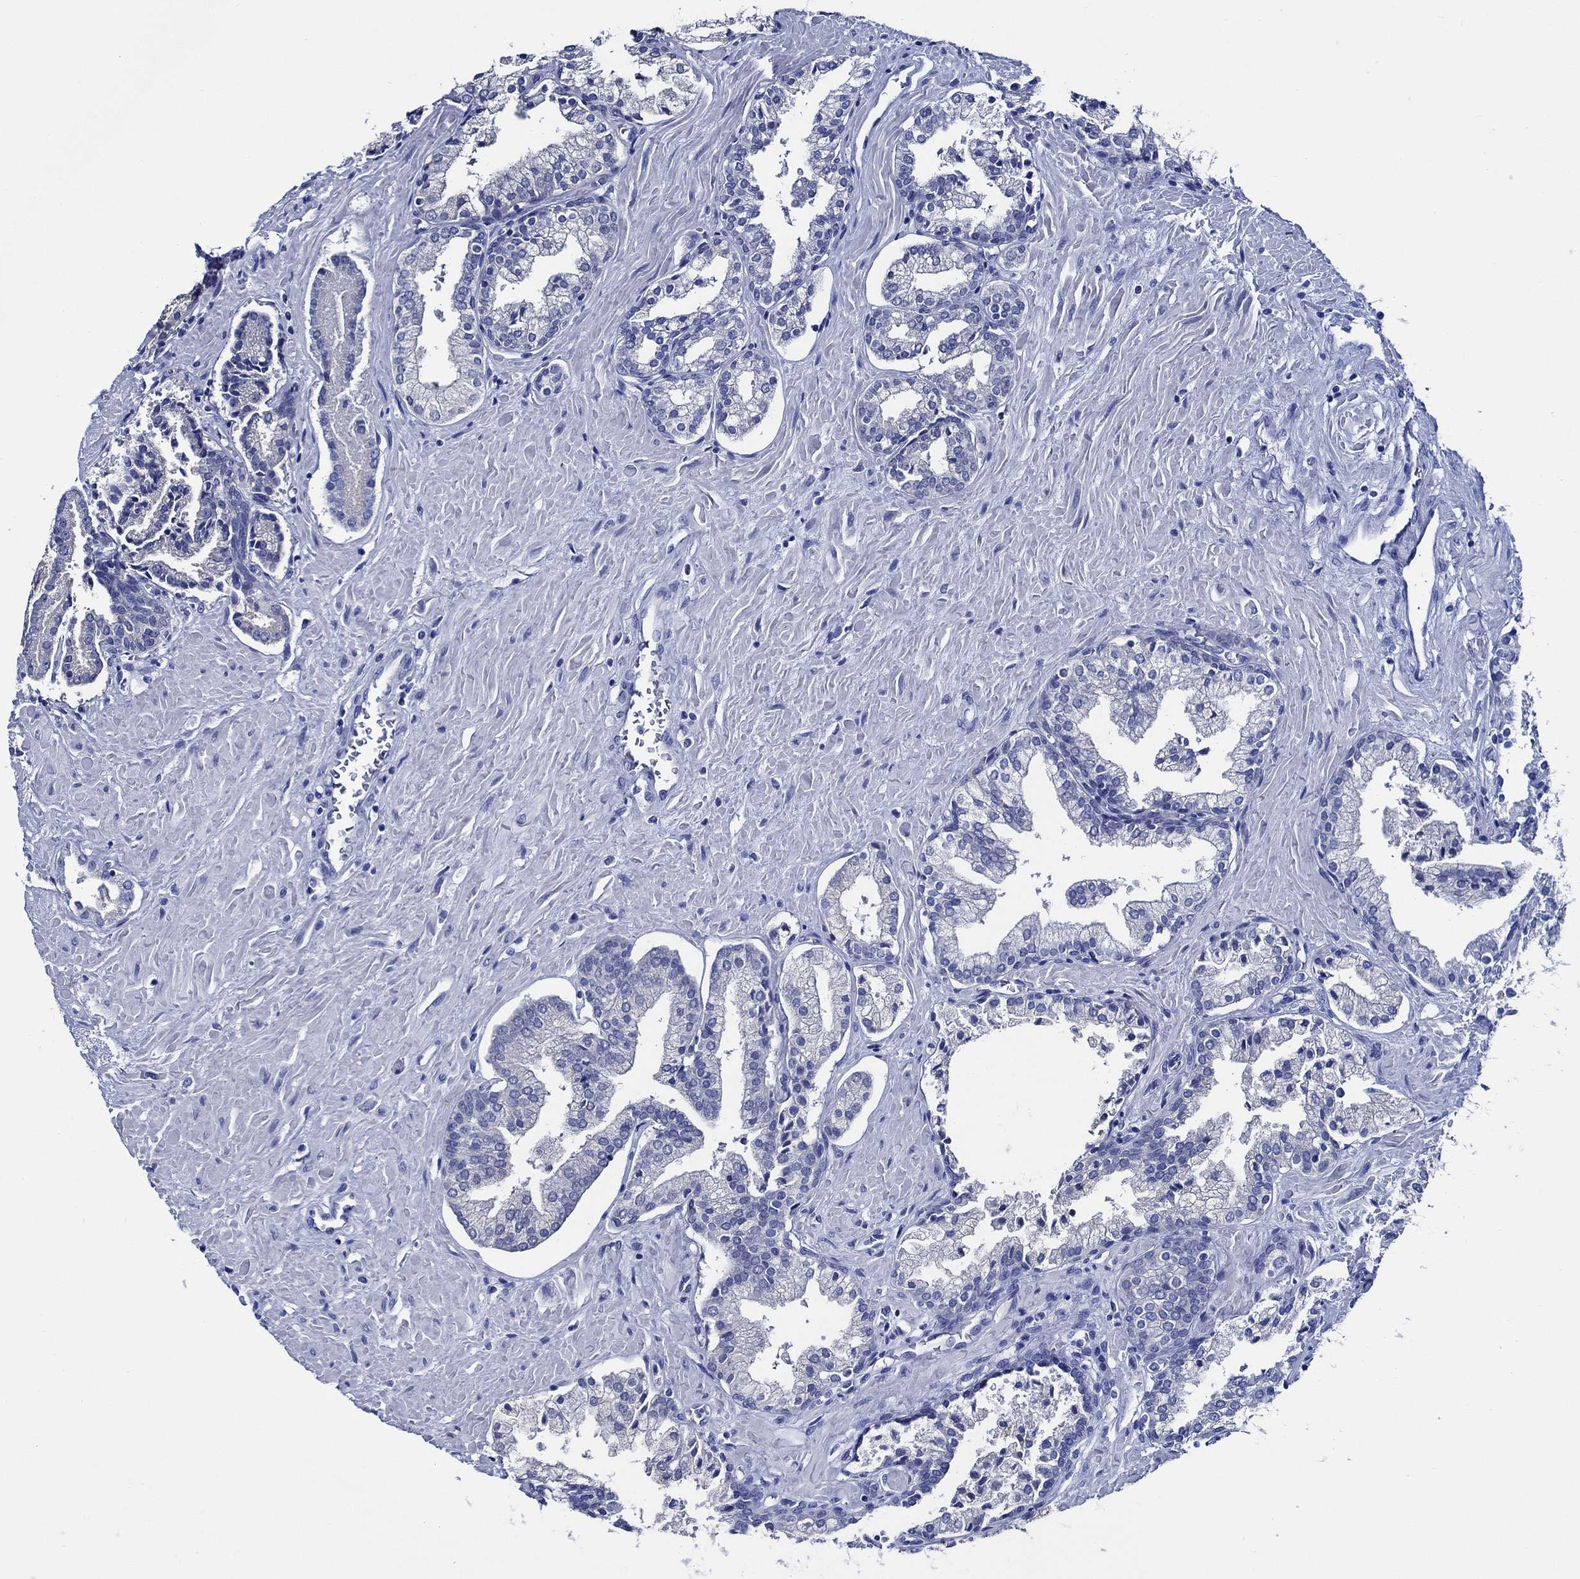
{"staining": {"intensity": "negative", "quantity": "none", "location": "none"}, "tissue": "prostate cancer", "cell_type": "Tumor cells", "image_type": "cancer", "snomed": [{"axis": "morphology", "description": "Adenocarcinoma, NOS"}, {"axis": "topography", "description": "Prostate and seminal vesicle, NOS"}, {"axis": "topography", "description": "Prostate"}], "caption": "This is an IHC image of prostate cancer. There is no positivity in tumor cells.", "gene": "WDR62", "patient": {"sex": "male", "age": 44}}